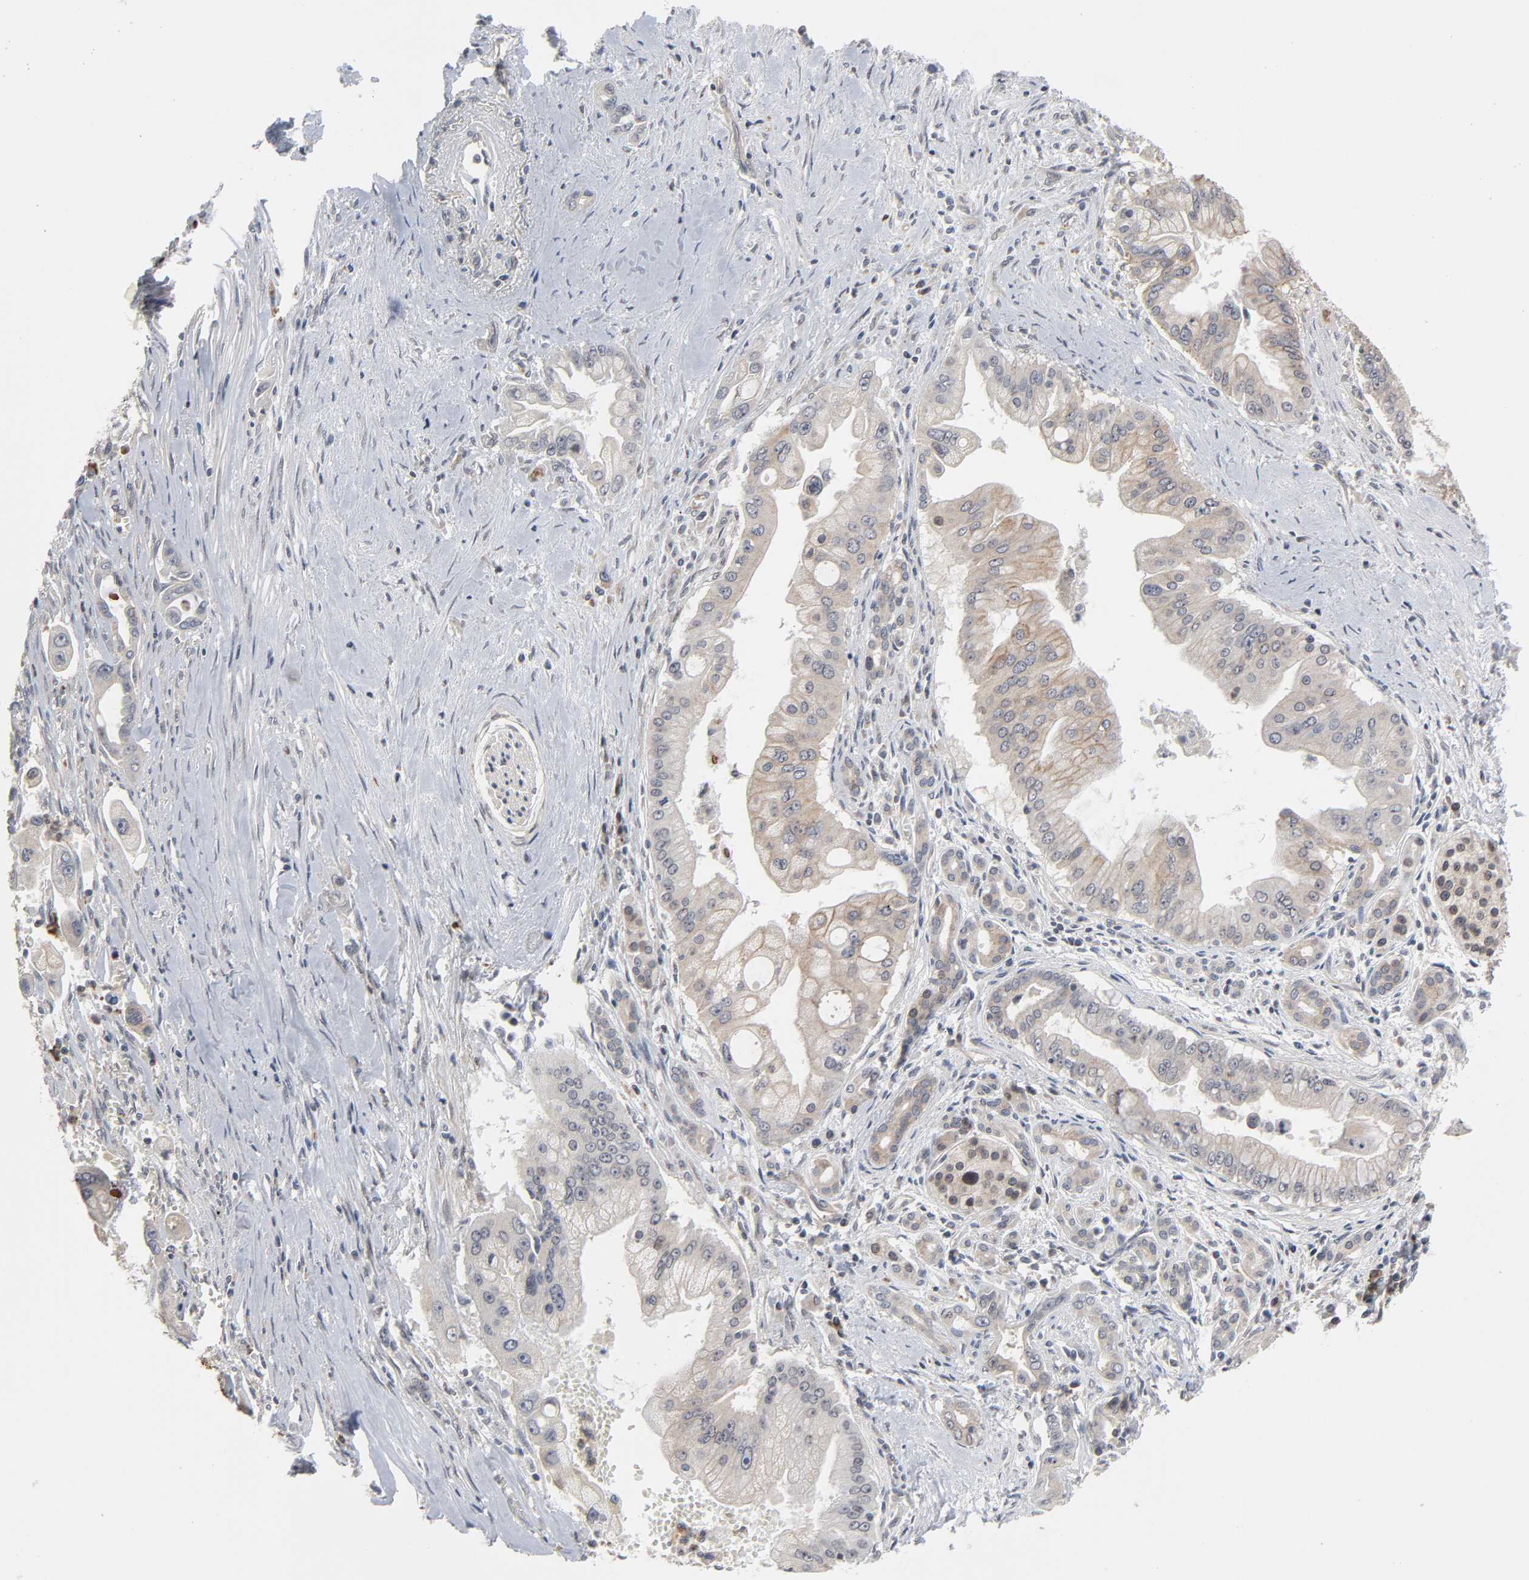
{"staining": {"intensity": "weak", "quantity": ">75%", "location": "cytoplasmic/membranous"}, "tissue": "pancreatic cancer", "cell_type": "Tumor cells", "image_type": "cancer", "snomed": [{"axis": "morphology", "description": "Adenocarcinoma, NOS"}, {"axis": "topography", "description": "Pancreas"}], "caption": "Protein expression analysis of human pancreatic adenocarcinoma reveals weak cytoplasmic/membranous expression in approximately >75% of tumor cells.", "gene": "CCDC175", "patient": {"sex": "male", "age": 59}}